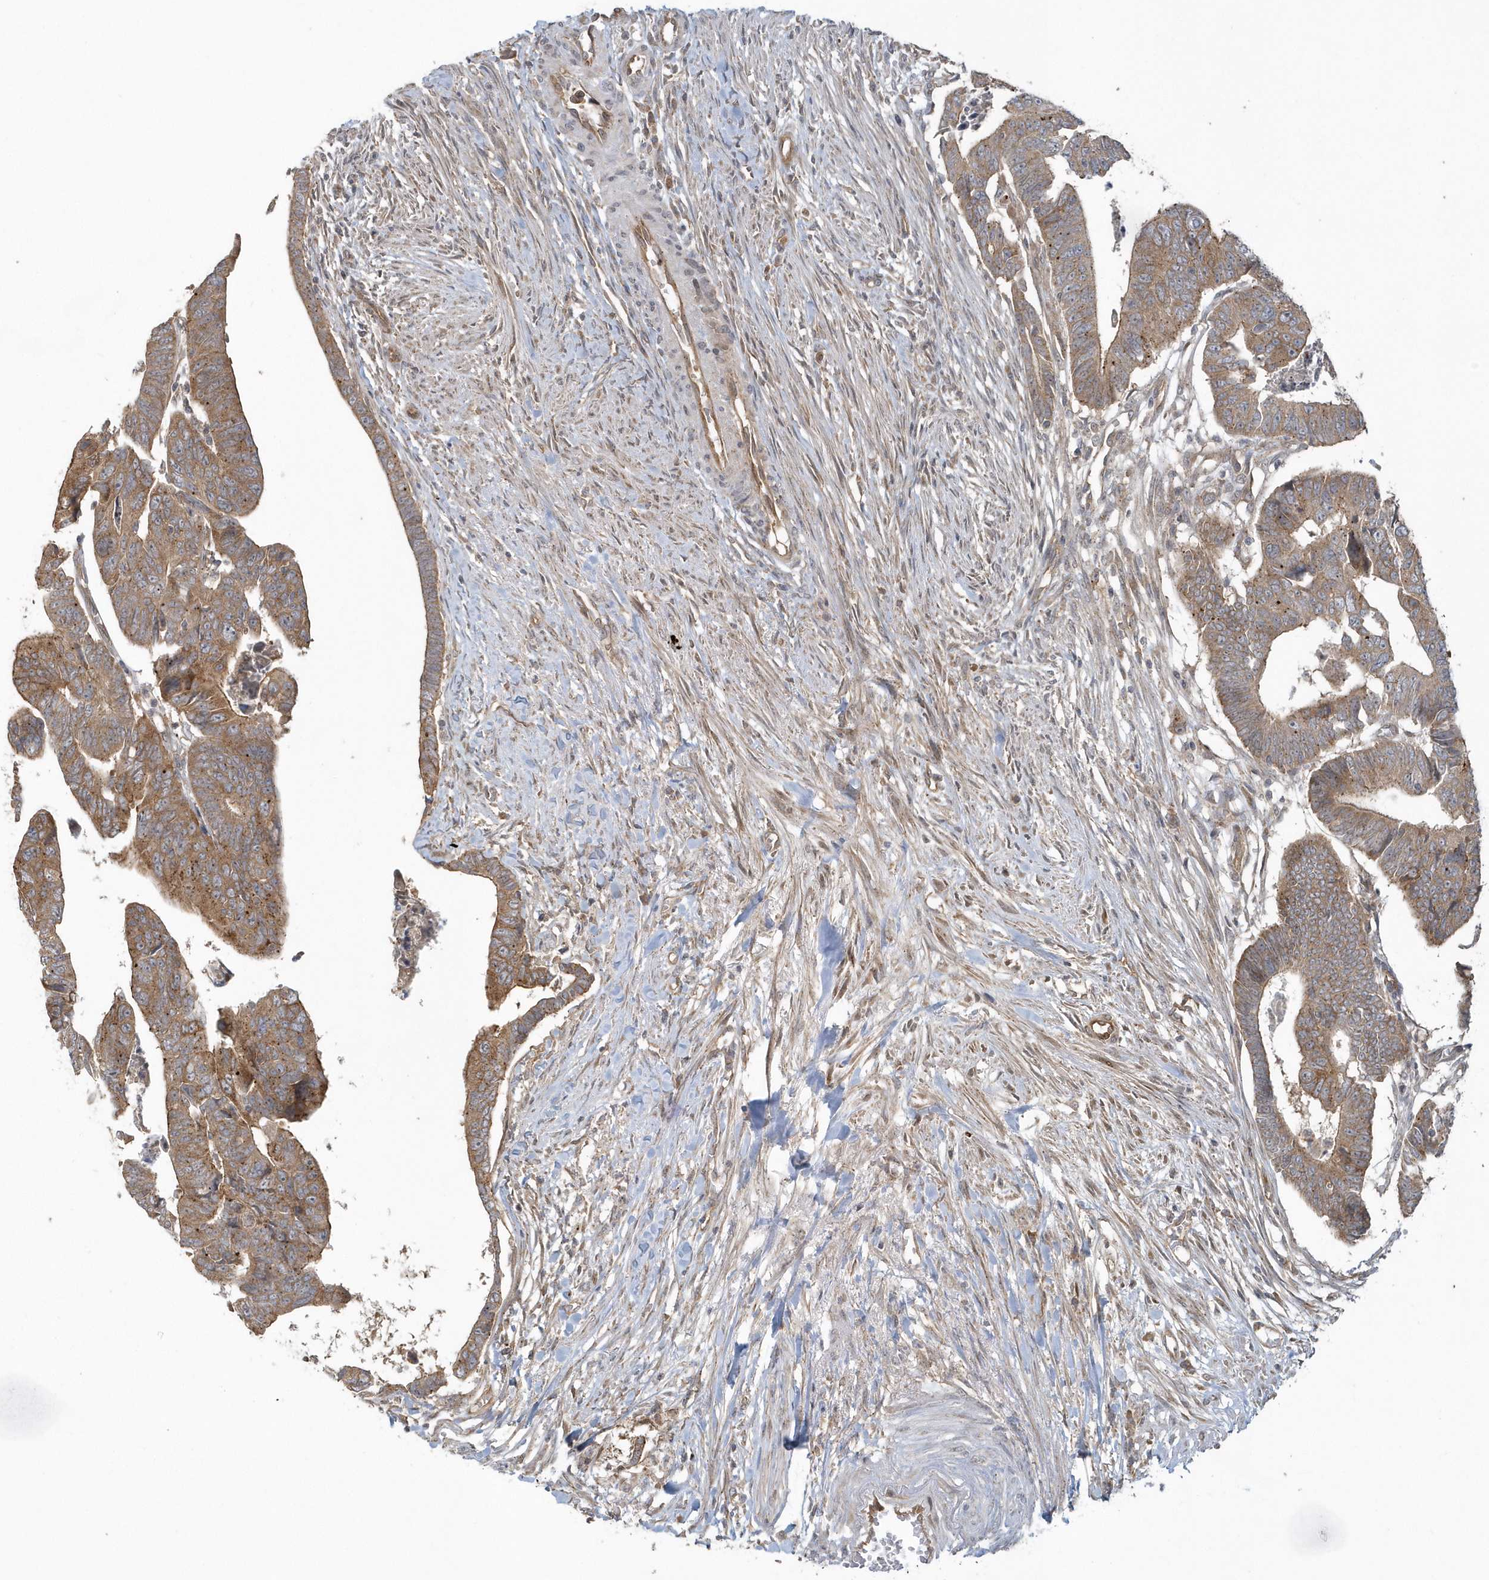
{"staining": {"intensity": "moderate", "quantity": ">75%", "location": "cytoplasmic/membranous"}, "tissue": "colorectal cancer", "cell_type": "Tumor cells", "image_type": "cancer", "snomed": [{"axis": "morphology", "description": "Adenocarcinoma, NOS"}, {"axis": "topography", "description": "Rectum"}], "caption": "This is an image of immunohistochemistry (IHC) staining of adenocarcinoma (colorectal), which shows moderate staining in the cytoplasmic/membranous of tumor cells.", "gene": "STIM2", "patient": {"sex": "female", "age": 65}}